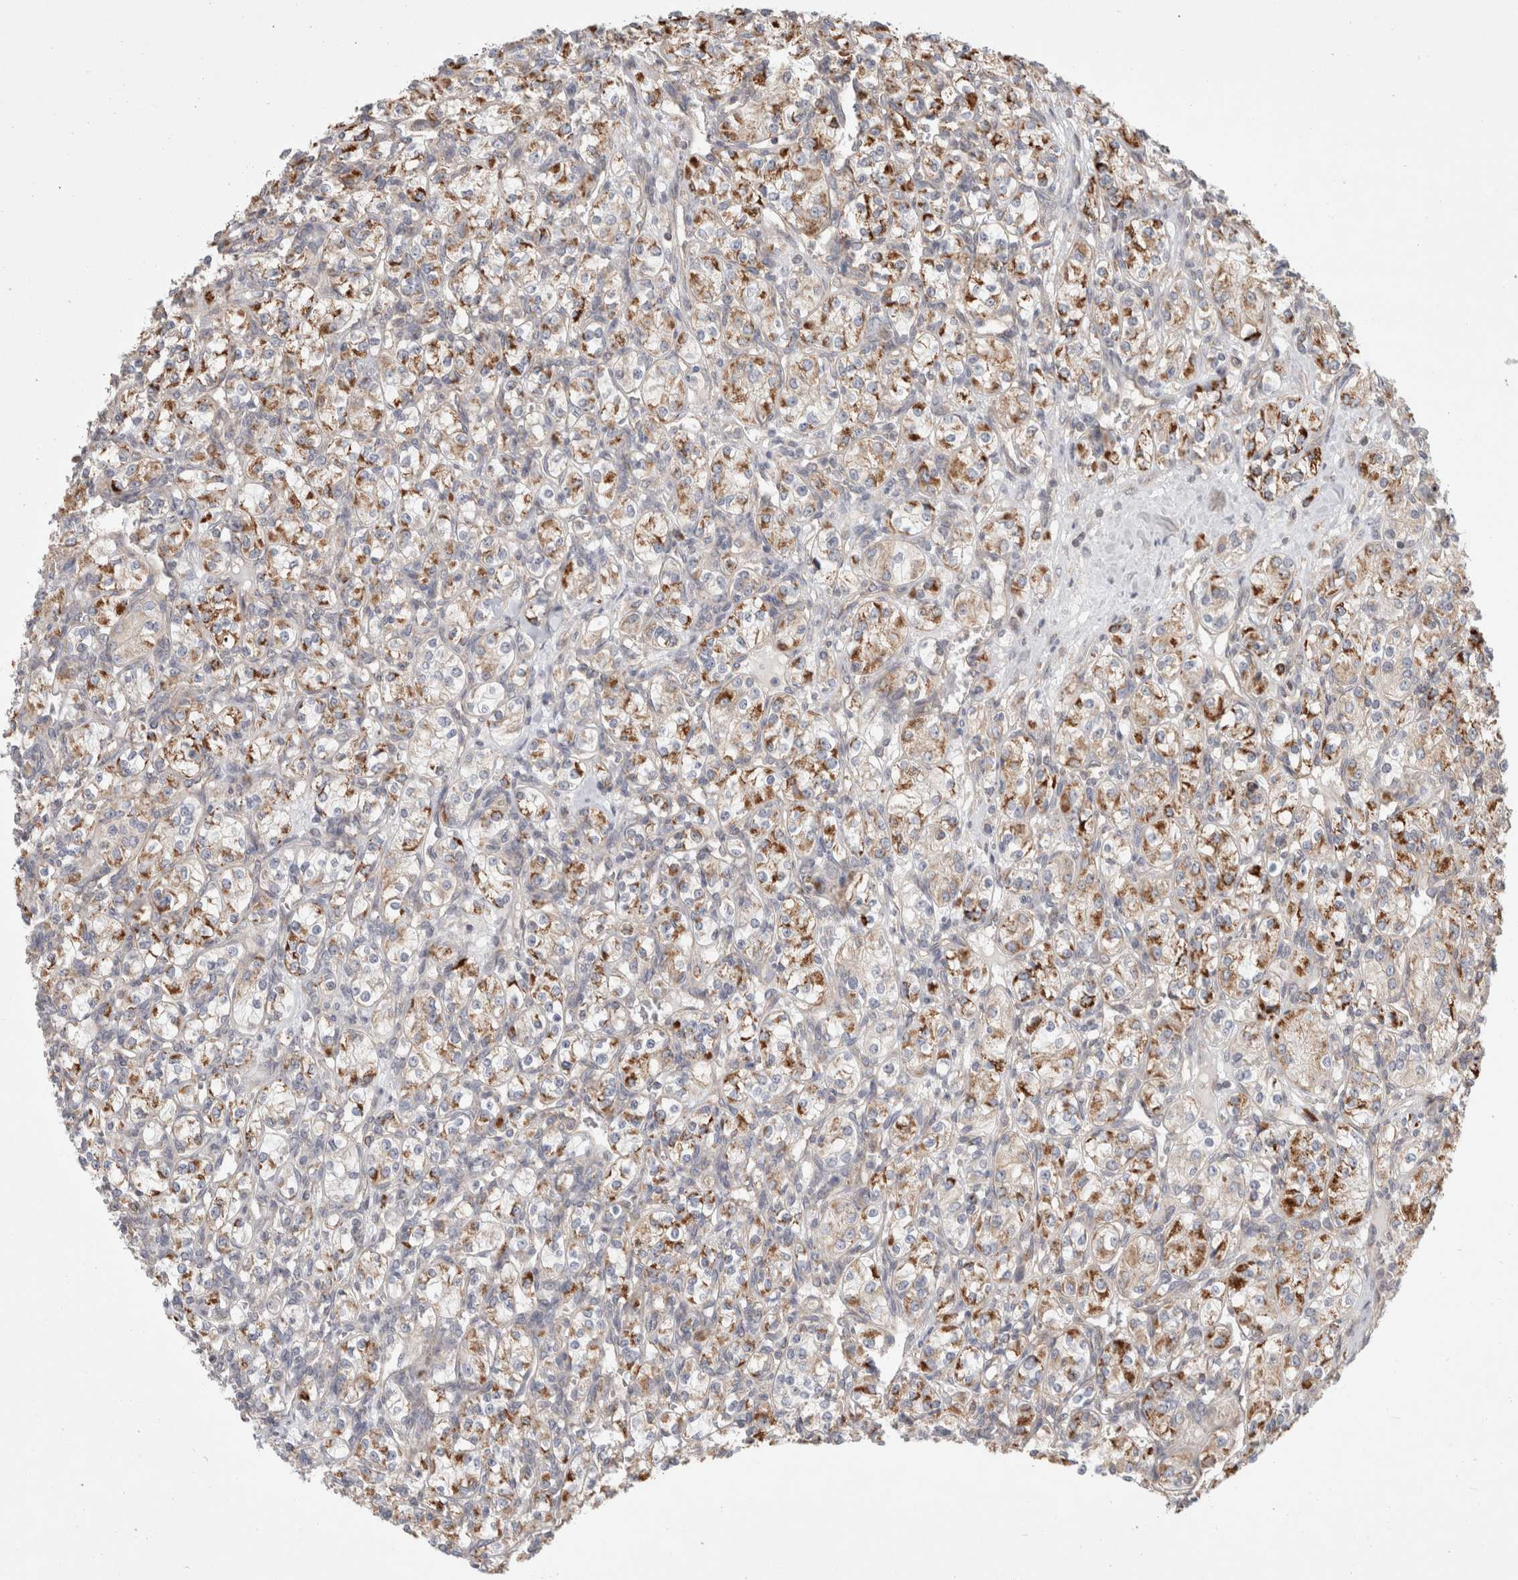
{"staining": {"intensity": "moderate", "quantity": ">75%", "location": "cytoplasmic/membranous"}, "tissue": "renal cancer", "cell_type": "Tumor cells", "image_type": "cancer", "snomed": [{"axis": "morphology", "description": "Adenocarcinoma, NOS"}, {"axis": "topography", "description": "Kidney"}], "caption": "Renal adenocarcinoma stained with a protein marker reveals moderate staining in tumor cells.", "gene": "HROB", "patient": {"sex": "male", "age": 77}}